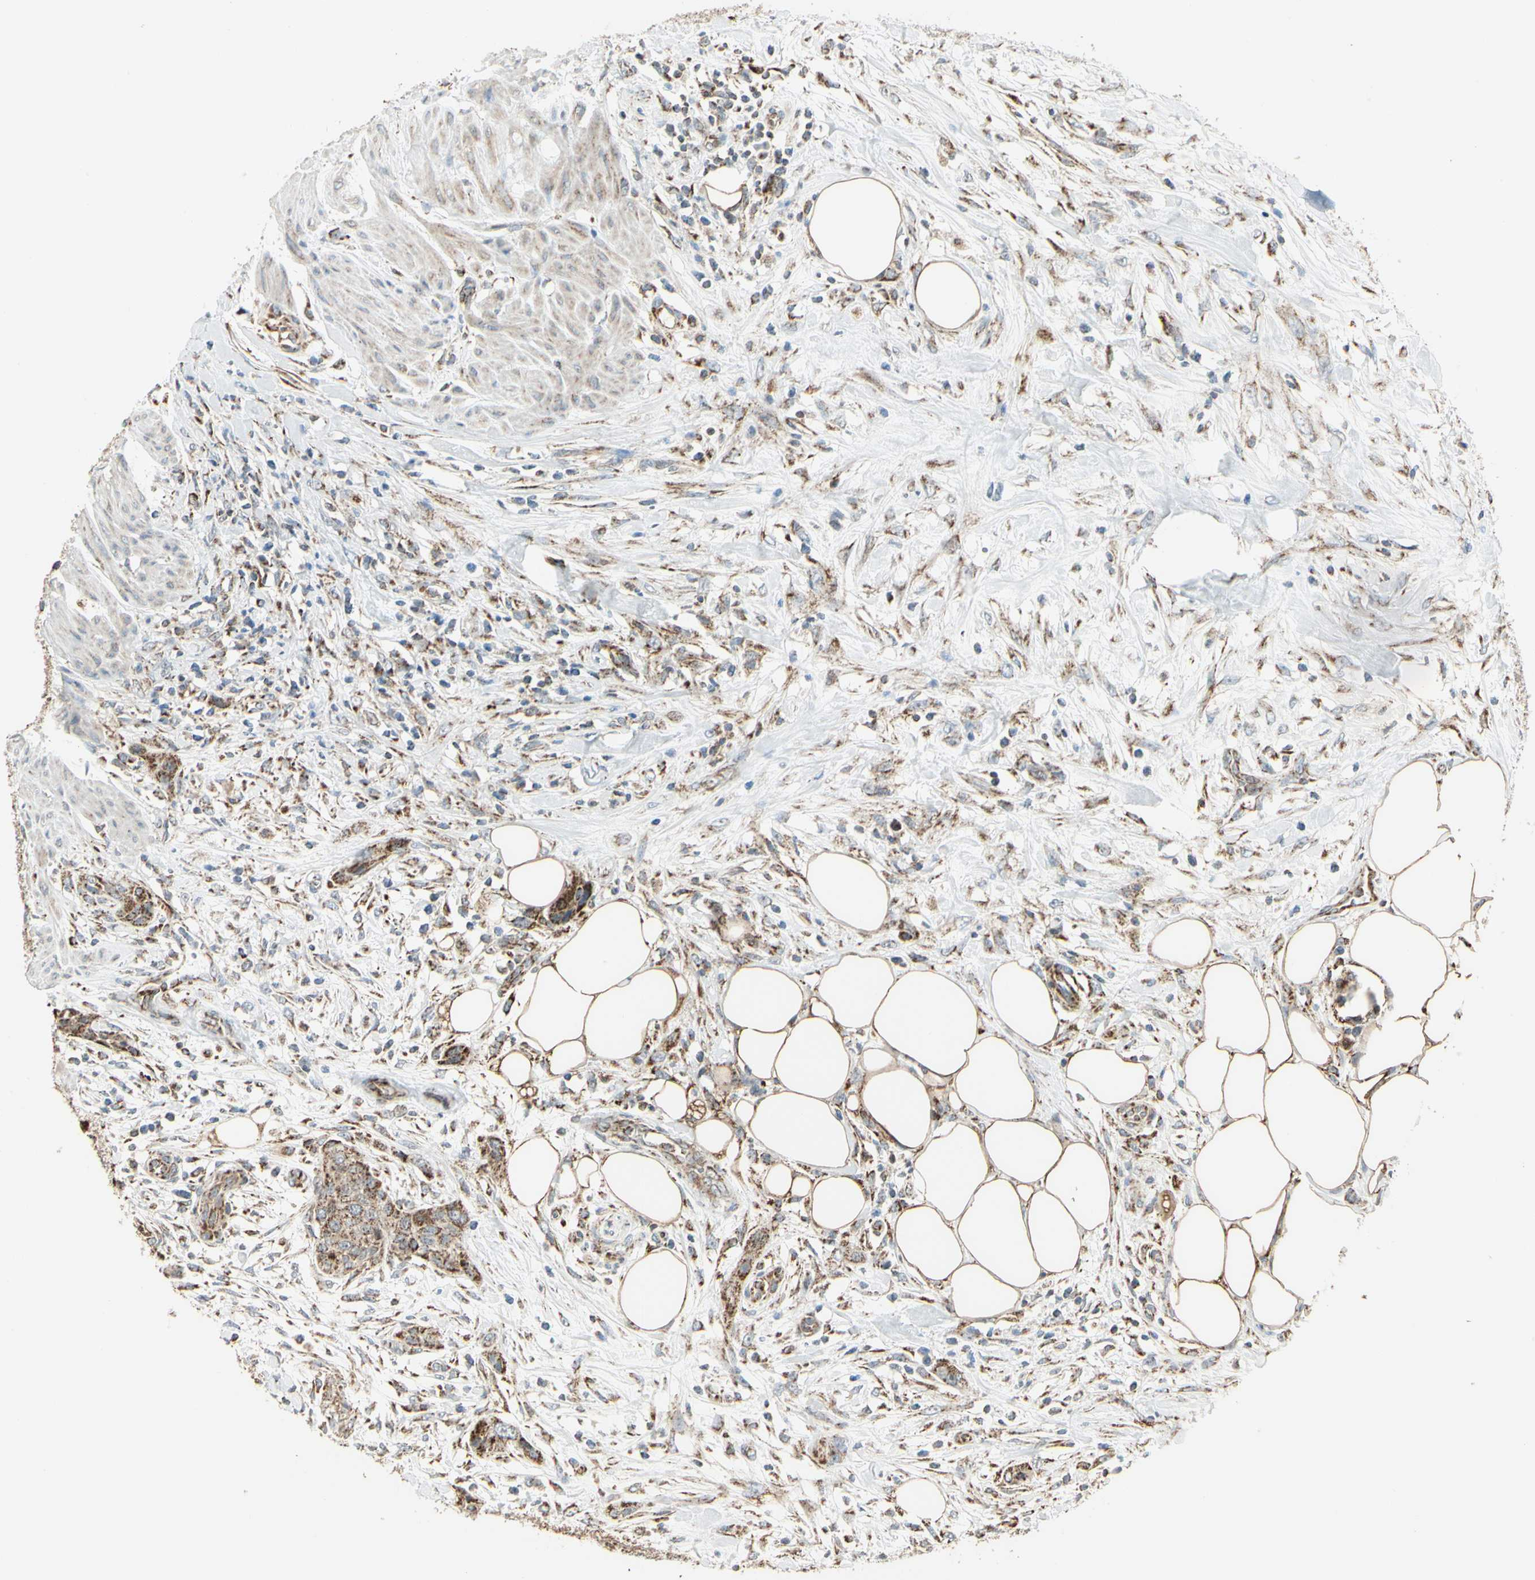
{"staining": {"intensity": "strong", "quantity": ">75%", "location": "cytoplasmic/membranous"}, "tissue": "urothelial cancer", "cell_type": "Tumor cells", "image_type": "cancer", "snomed": [{"axis": "morphology", "description": "Urothelial carcinoma, High grade"}, {"axis": "topography", "description": "Urinary bladder"}], "caption": "IHC of human urothelial cancer exhibits high levels of strong cytoplasmic/membranous expression in about >75% of tumor cells. (Brightfield microscopy of DAB IHC at high magnification).", "gene": "ANKS6", "patient": {"sex": "male", "age": 35}}